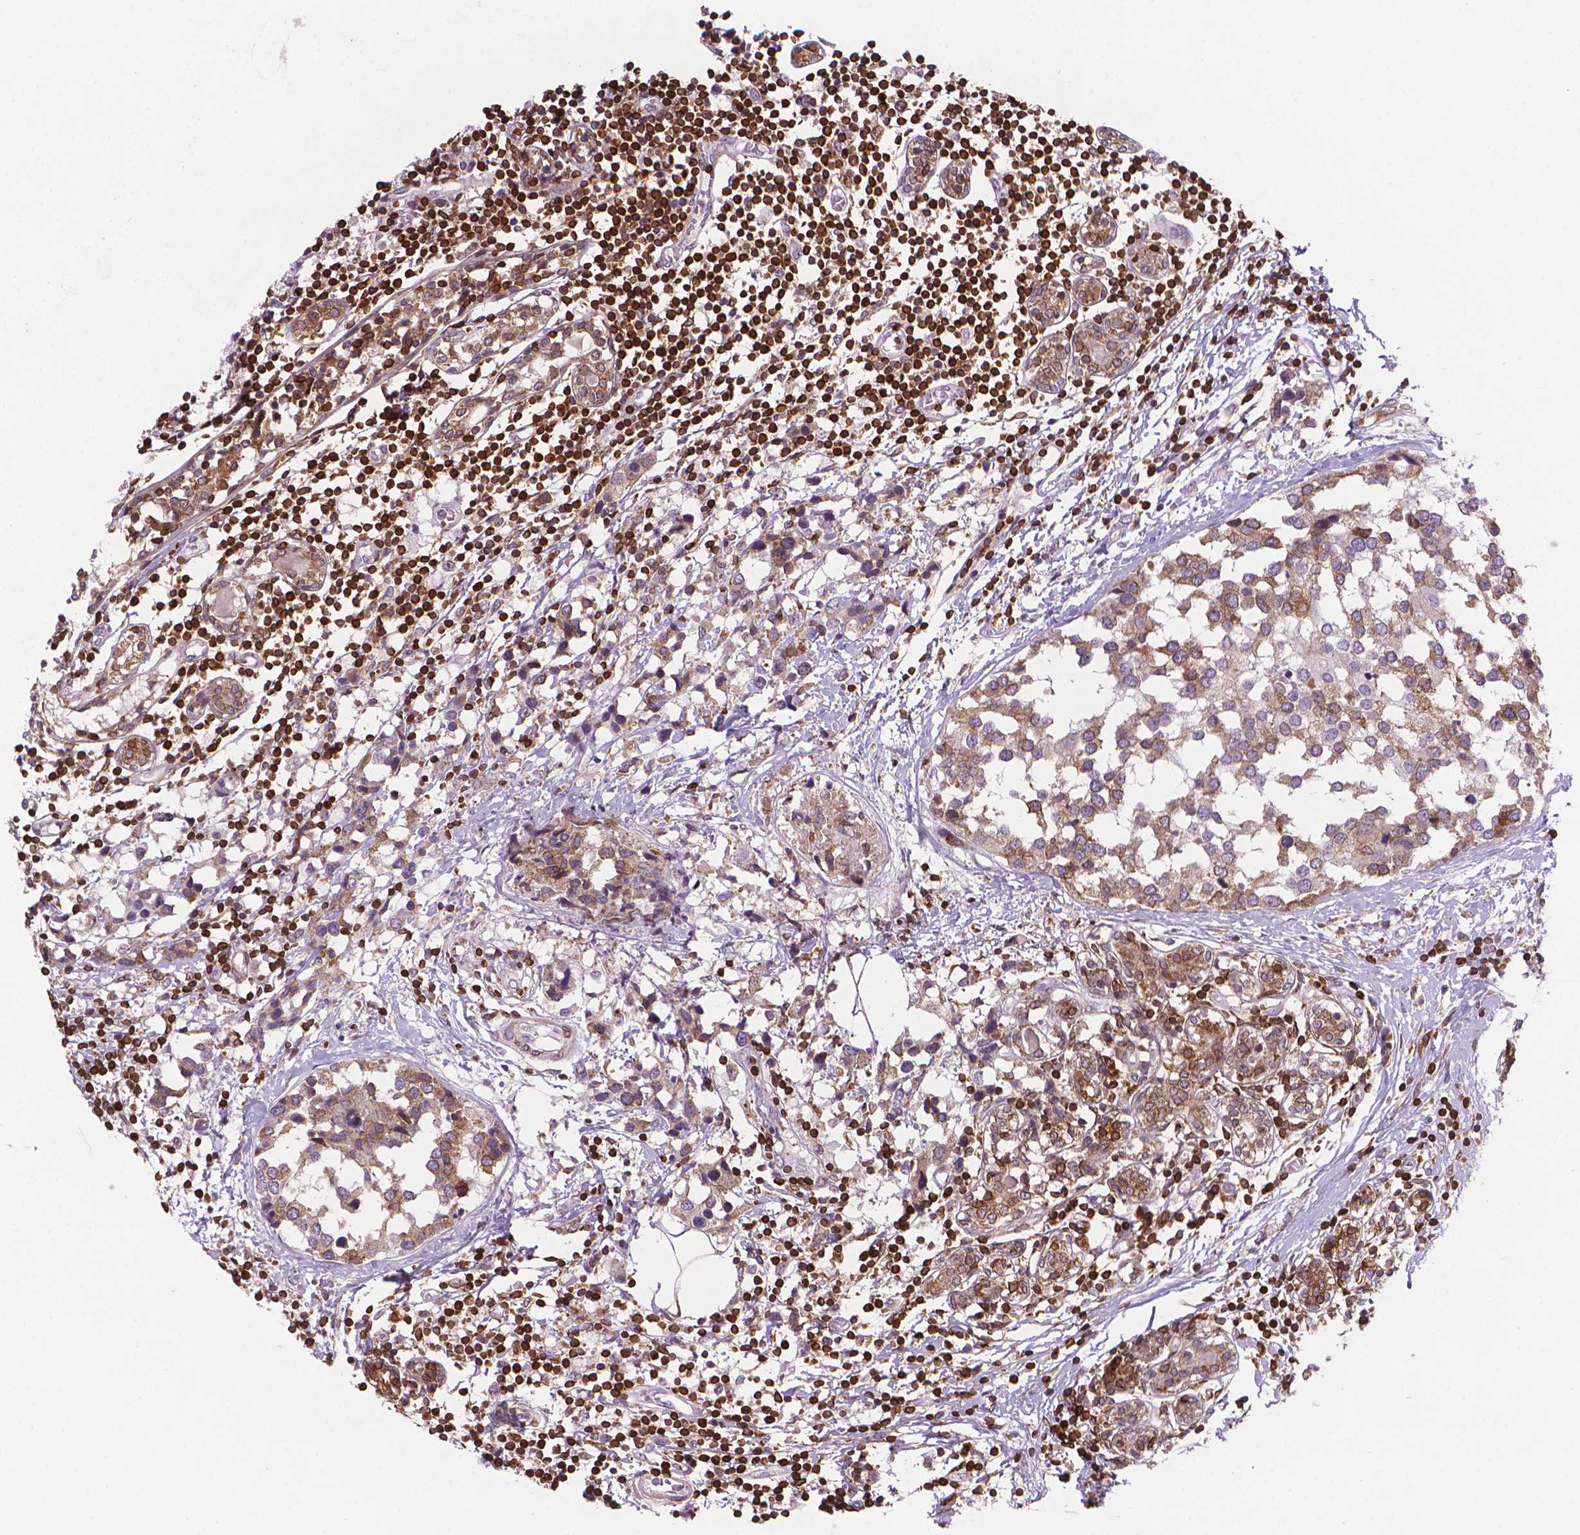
{"staining": {"intensity": "moderate", "quantity": ">75%", "location": "cytoplasmic/membranous"}, "tissue": "breast cancer", "cell_type": "Tumor cells", "image_type": "cancer", "snomed": [{"axis": "morphology", "description": "Lobular carcinoma"}, {"axis": "topography", "description": "Breast"}], "caption": "IHC image of neoplastic tissue: lobular carcinoma (breast) stained using immunohistochemistry demonstrates medium levels of moderate protein expression localized specifically in the cytoplasmic/membranous of tumor cells, appearing as a cytoplasmic/membranous brown color.", "gene": "BCL2", "patient": {"sex": "female", "age": 59}}